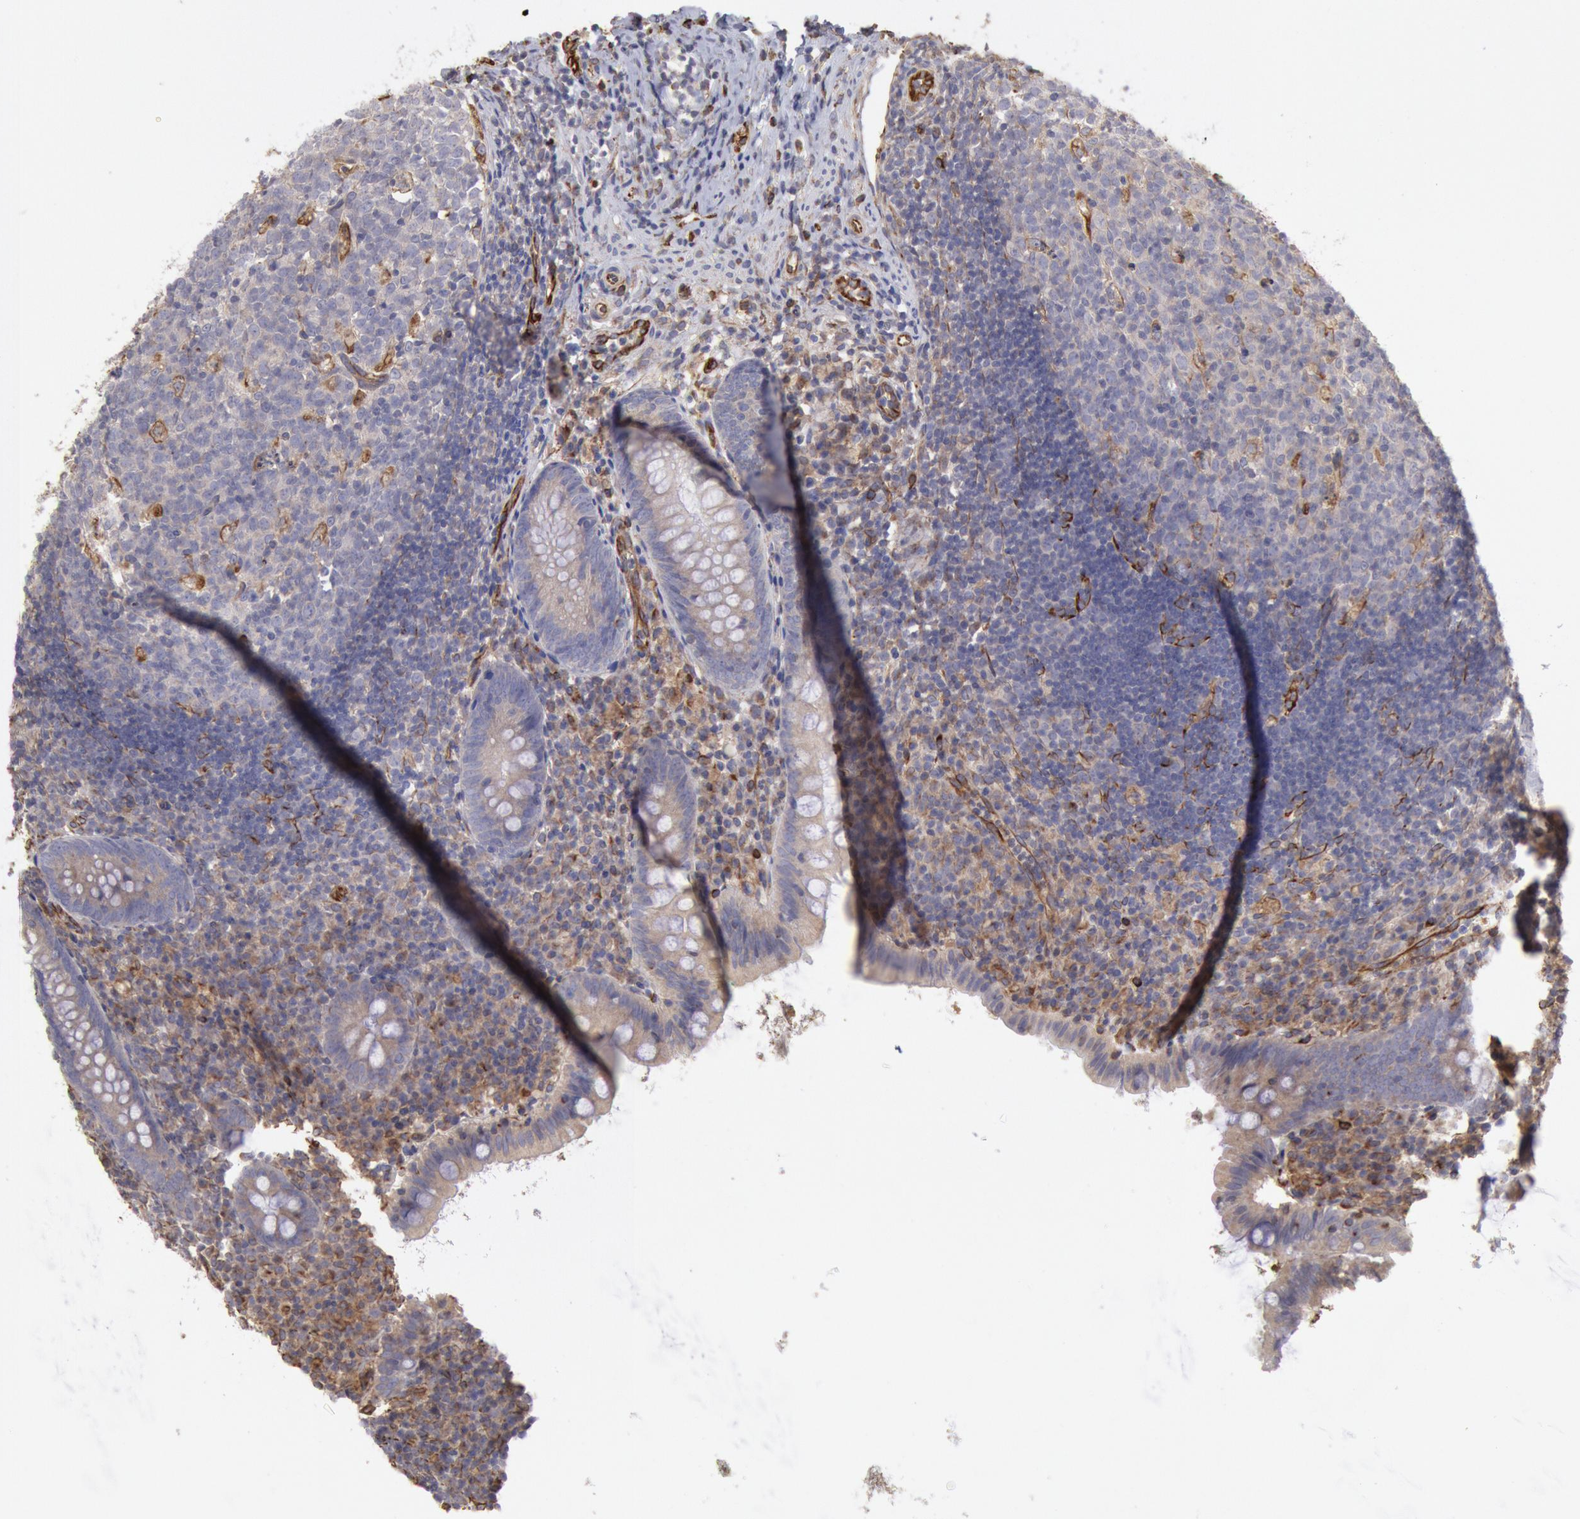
{"staining": {"intensity": "weak", "quantity": ">75%", "location": "cytoplasmic/membranous"}, "tissue": "appendix", "cell_type": "Glandular cells", "image_type": "normal", "snomed": [{"axis": "morphology", "description": "Normal tissue, NOS"}, {"axis": "topography", "description": "Appendix"}], "caption": "Protein expression analysis of normal appendix reveals weak cytoplasmic/membranous staining in approximately >75% of glandular cells.", "gene": "RNF139", "patient": {"sex": "female", "age": 9}}